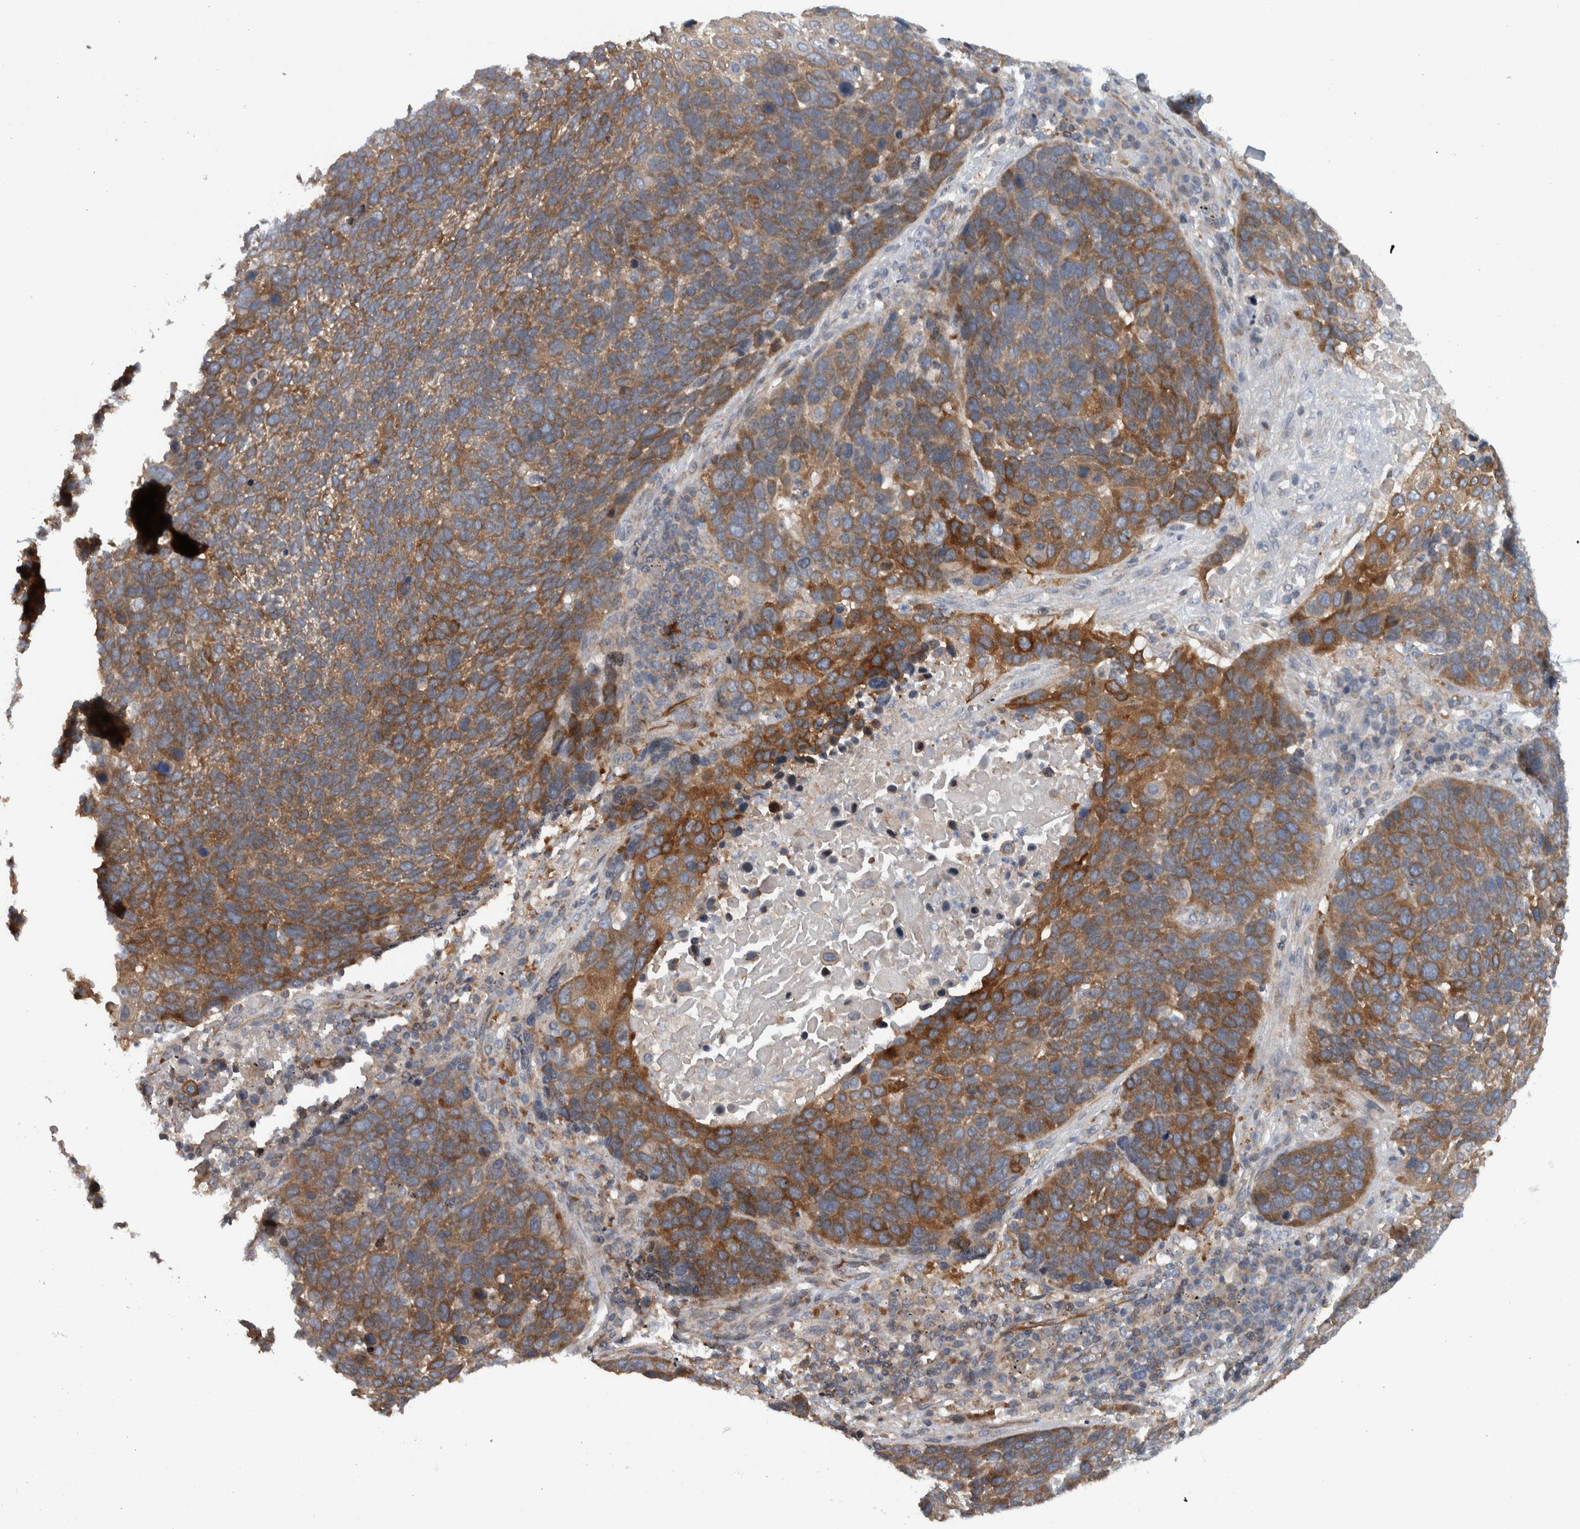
{"staining": {"intensity": "moderate", "quantity": ">75%", "location": "cytoplasmic/membranous"}, "tissue": "lung cancer", "cell_type": "Tumor cells", "image_type": "cancer", "snomed": [{"axis": "morphology", "description": "Squamous cell carcinoma, NOS"}, {"axis": "topography", "description": "Lung"}], "caption": "This micrograph reveals immunohistochemistry staining of lung cancer (squamous cell carcinoma), with medium moderate cytoplasmic/membranous positivity in approximately >75% of tumor cells.", "gene": "BAIAP2L1", "patient": {"sex": "male", "age": 66}}